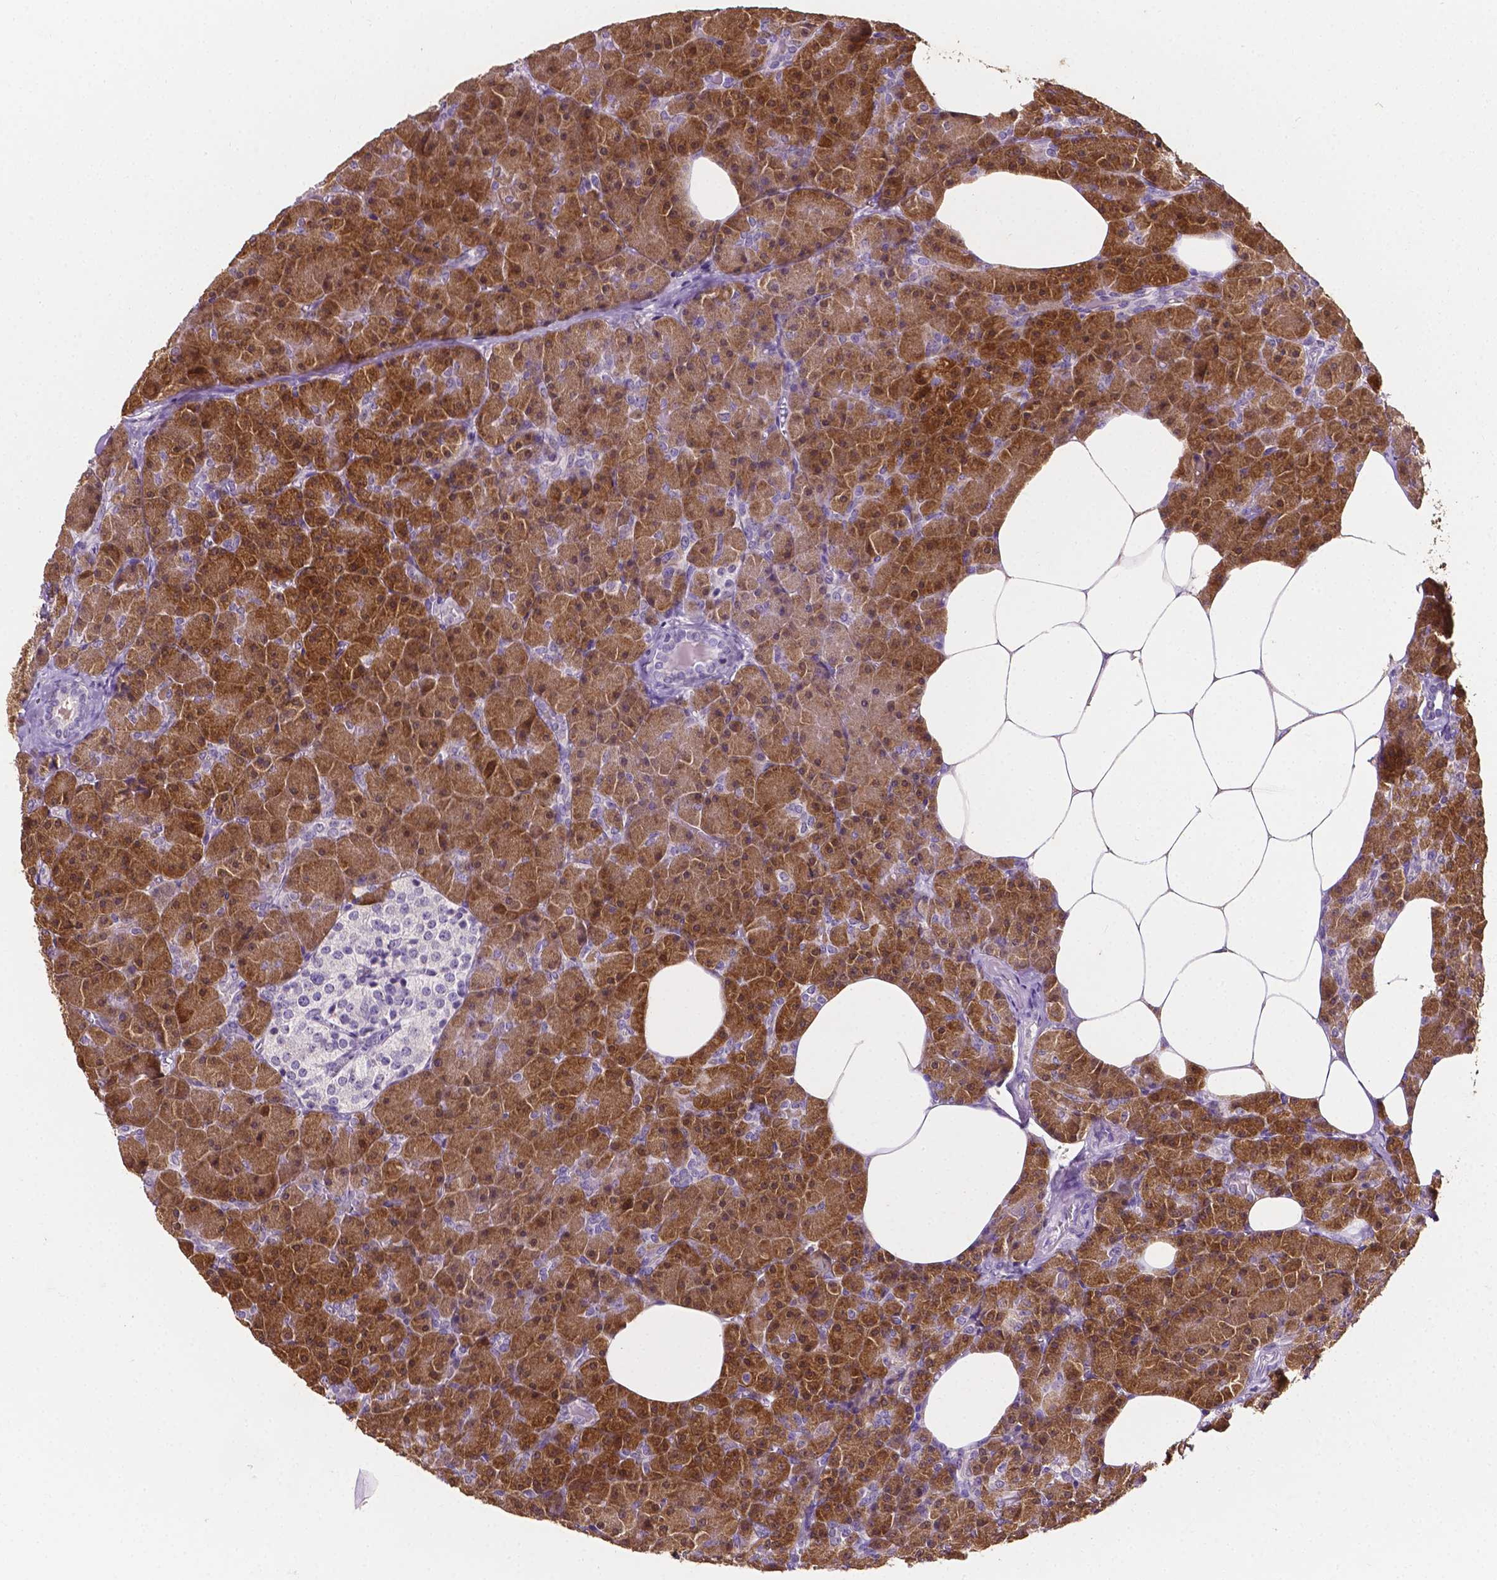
{"staining": {"intensity": "strong", "quantity": ">75%", "location": "cytoplasmic/membranous"}, "tissue": "pancreas", "cell_type": "Exocrine glandular cells", "image_type": "normal", "snomed": [{"axis": "morphology", "description": "Normal tissue, NOS"}, {"axis": "topography", "description": "Pancreas"}], "caption": "Pancreas stained for a protein shows strong cytoplasmic/membranous positivity in exocrine glandular cells. The staining was performed using DAB (3,3'-diaminobenzidine), with brown indicating positive protein expression. Nuclei are stained blue with hematoxylin.", "gene": "PSAT1", "patient": {"sex": "female", "age": 45}}